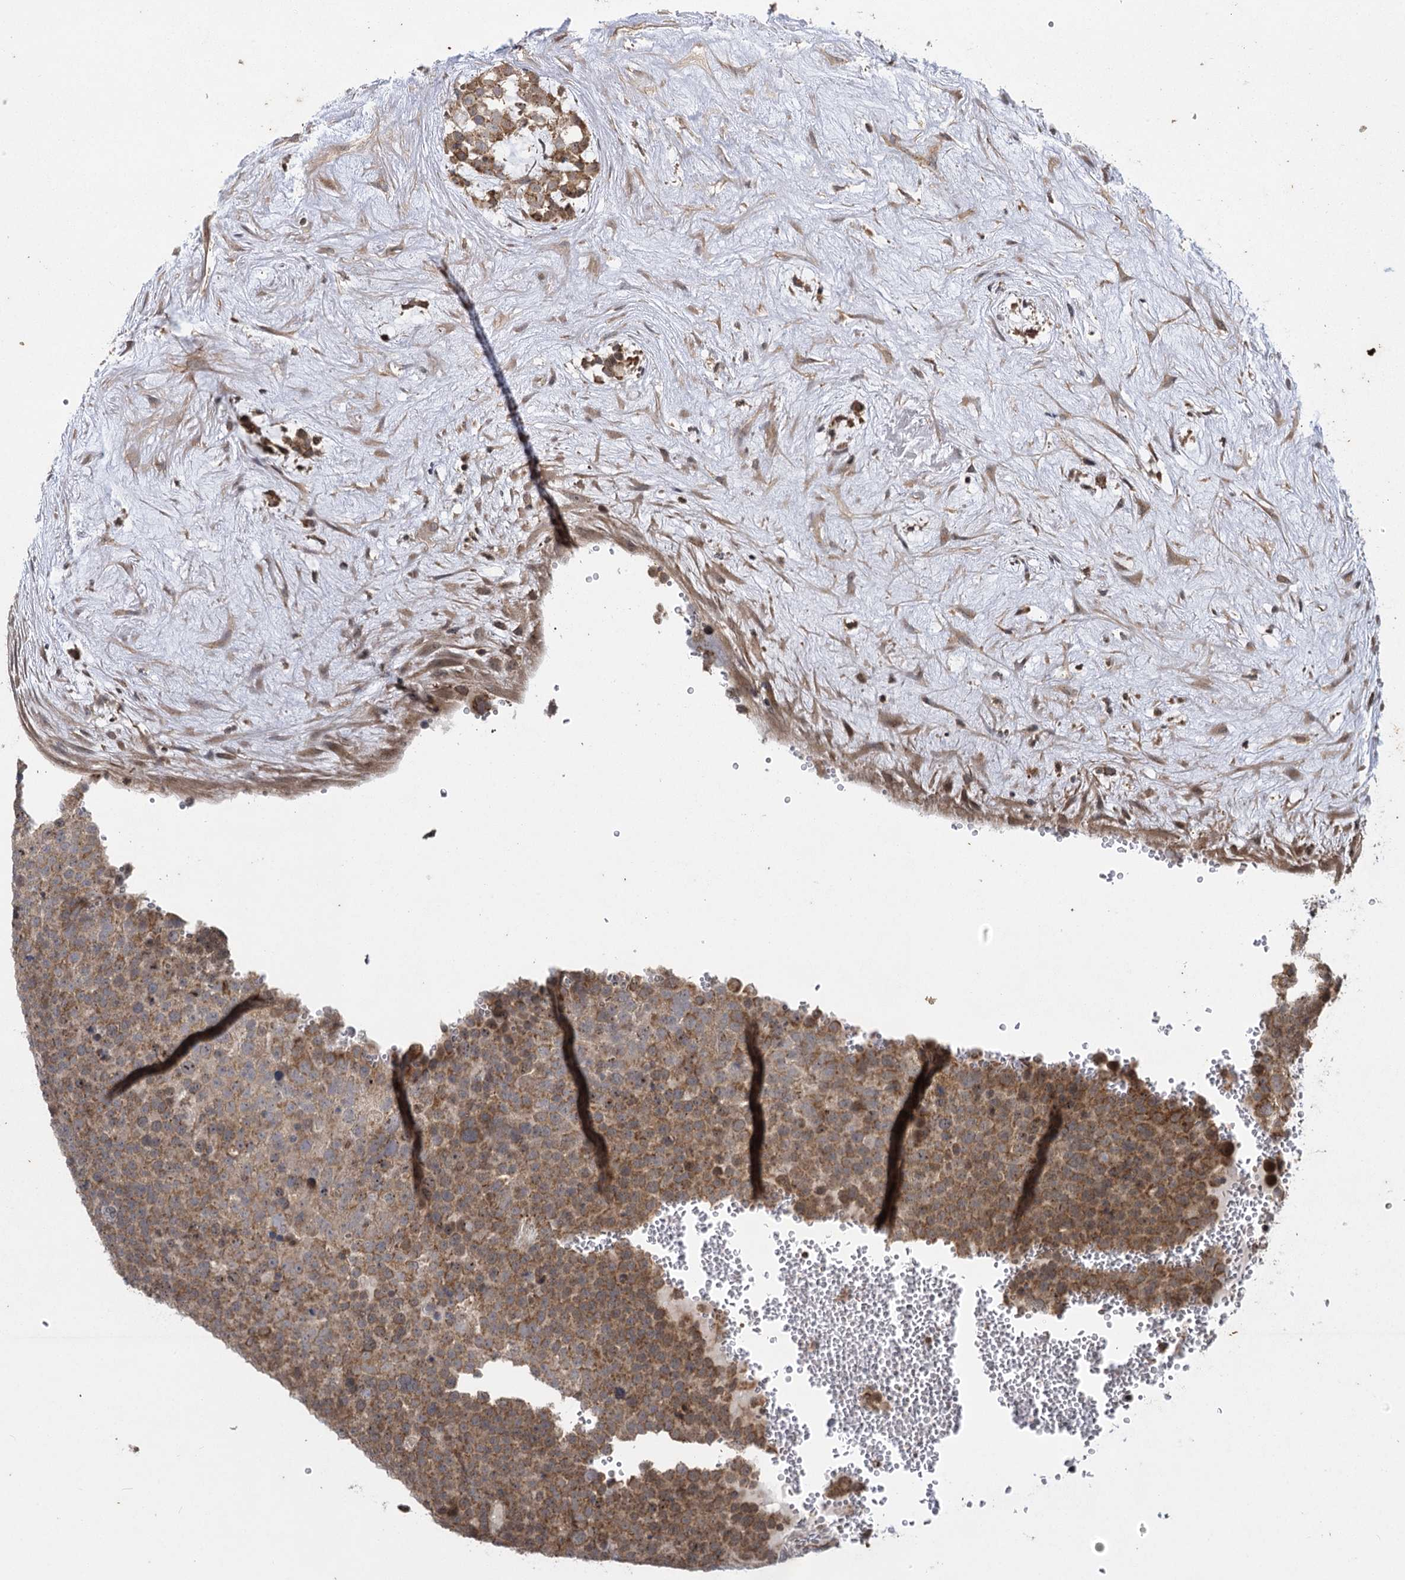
{"staining": {"intensity": "moderate", "quantity": ">75%", "location": "cytoplasmic/membranous"}, "tissue": "testis cancer", "cell_type": "Tumor cells", "image_type": "cancer", "snomed": [{"axis": "morphology", "description": "Seminoma, NOS"}, {"axis": "topography", "description": "Testis"}], "caption": "Testis seminoma stained with DAB (3,3'-diaminobenzidine) immunohistochemistry exhibits medium levels of moderate cytoplasmic/membranous expression in about >75% of tumor cells.", "gene": "IL11RA", "patient": {"sex": "male", "age": 71}}